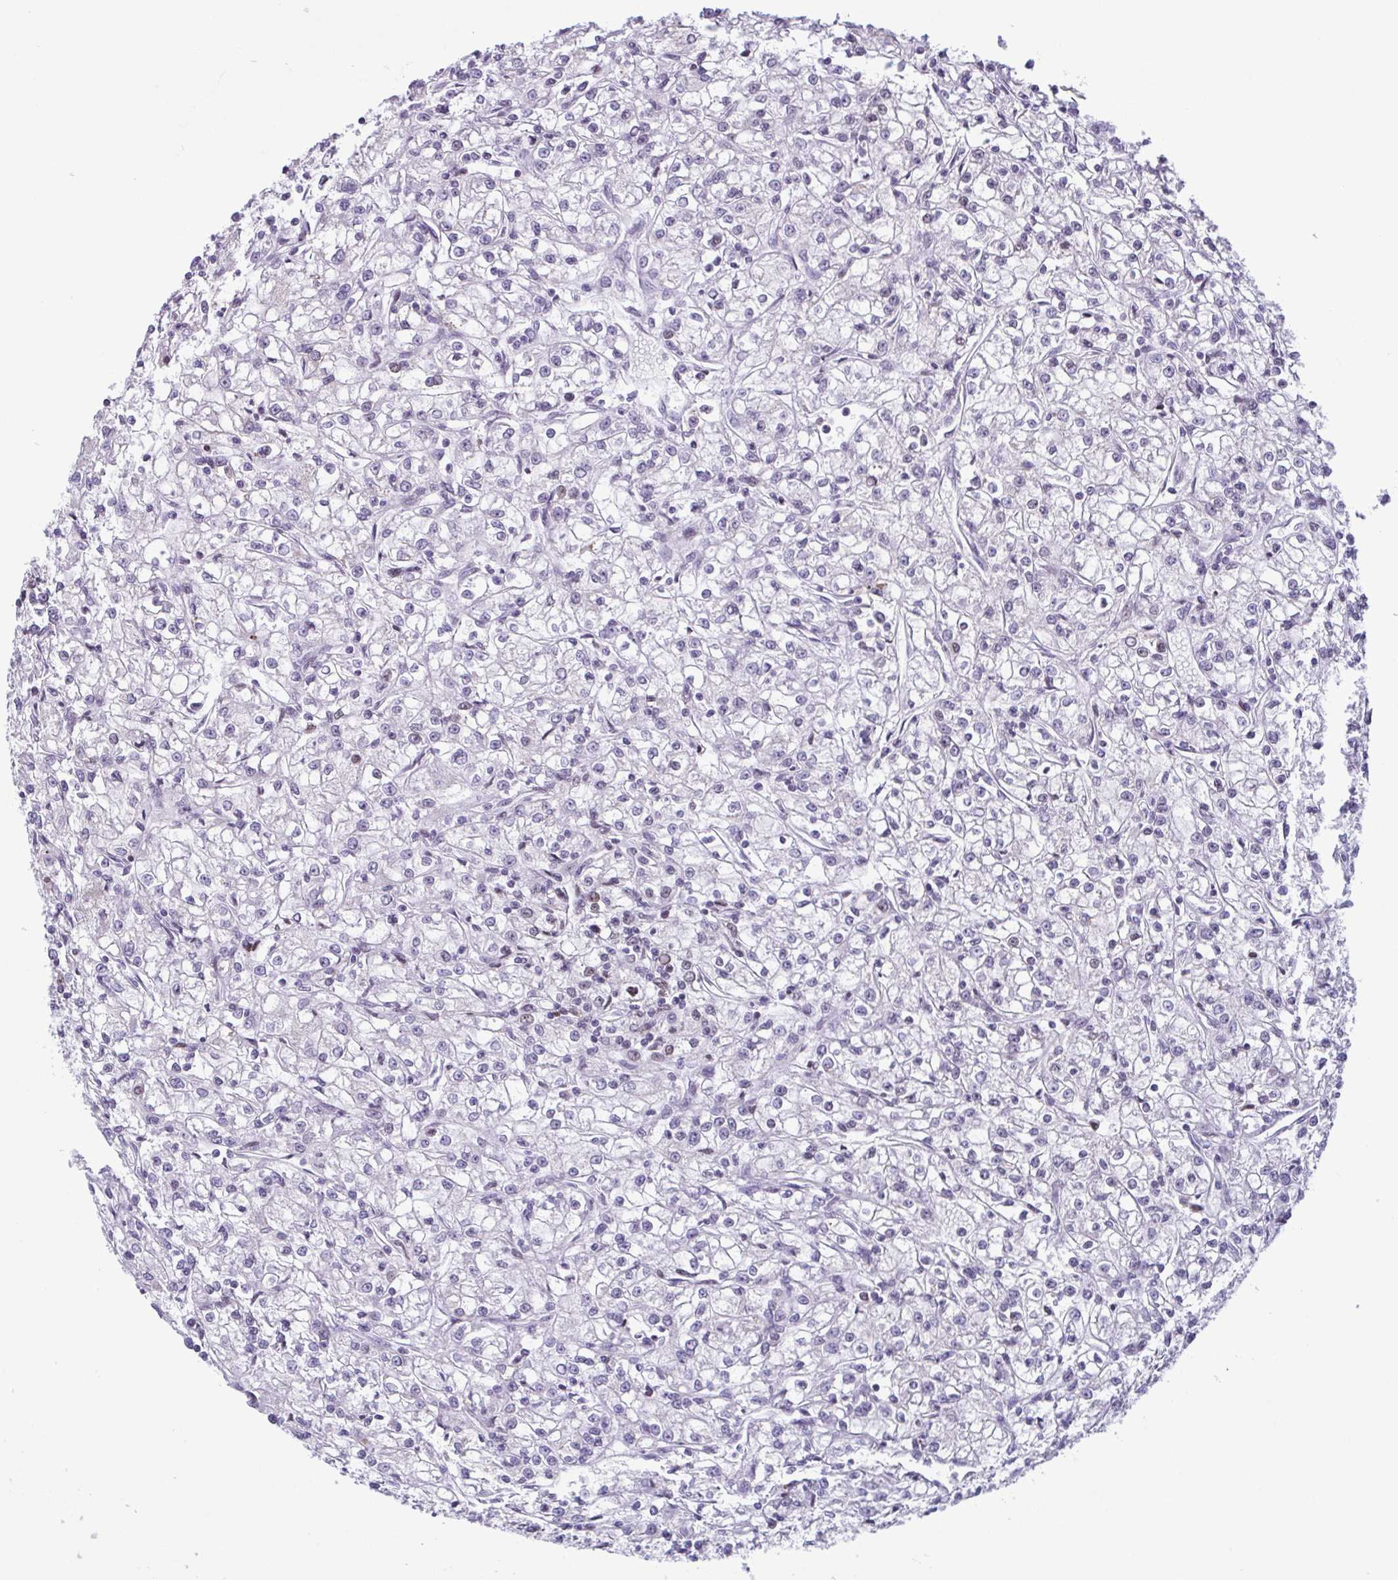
{"staining": {"intensity": "negative", "quantity": "none", "location": "none"}, "tissue": "renal cancer", "cell_type": "Tumor cells", "image_type": "cancer", "snomed": [{"axis": "morphology", "description": "Adenocarcinoma, NOS"}, {"axis": "topography", "description": "Kidney"}], "caption": "This is an immunohistochemistry (IHC) histopathology image of renal cancer. There is no positivity in tumor cells.", "gene": "IRF1", "patient": {"sex": "female", "age": 59}}